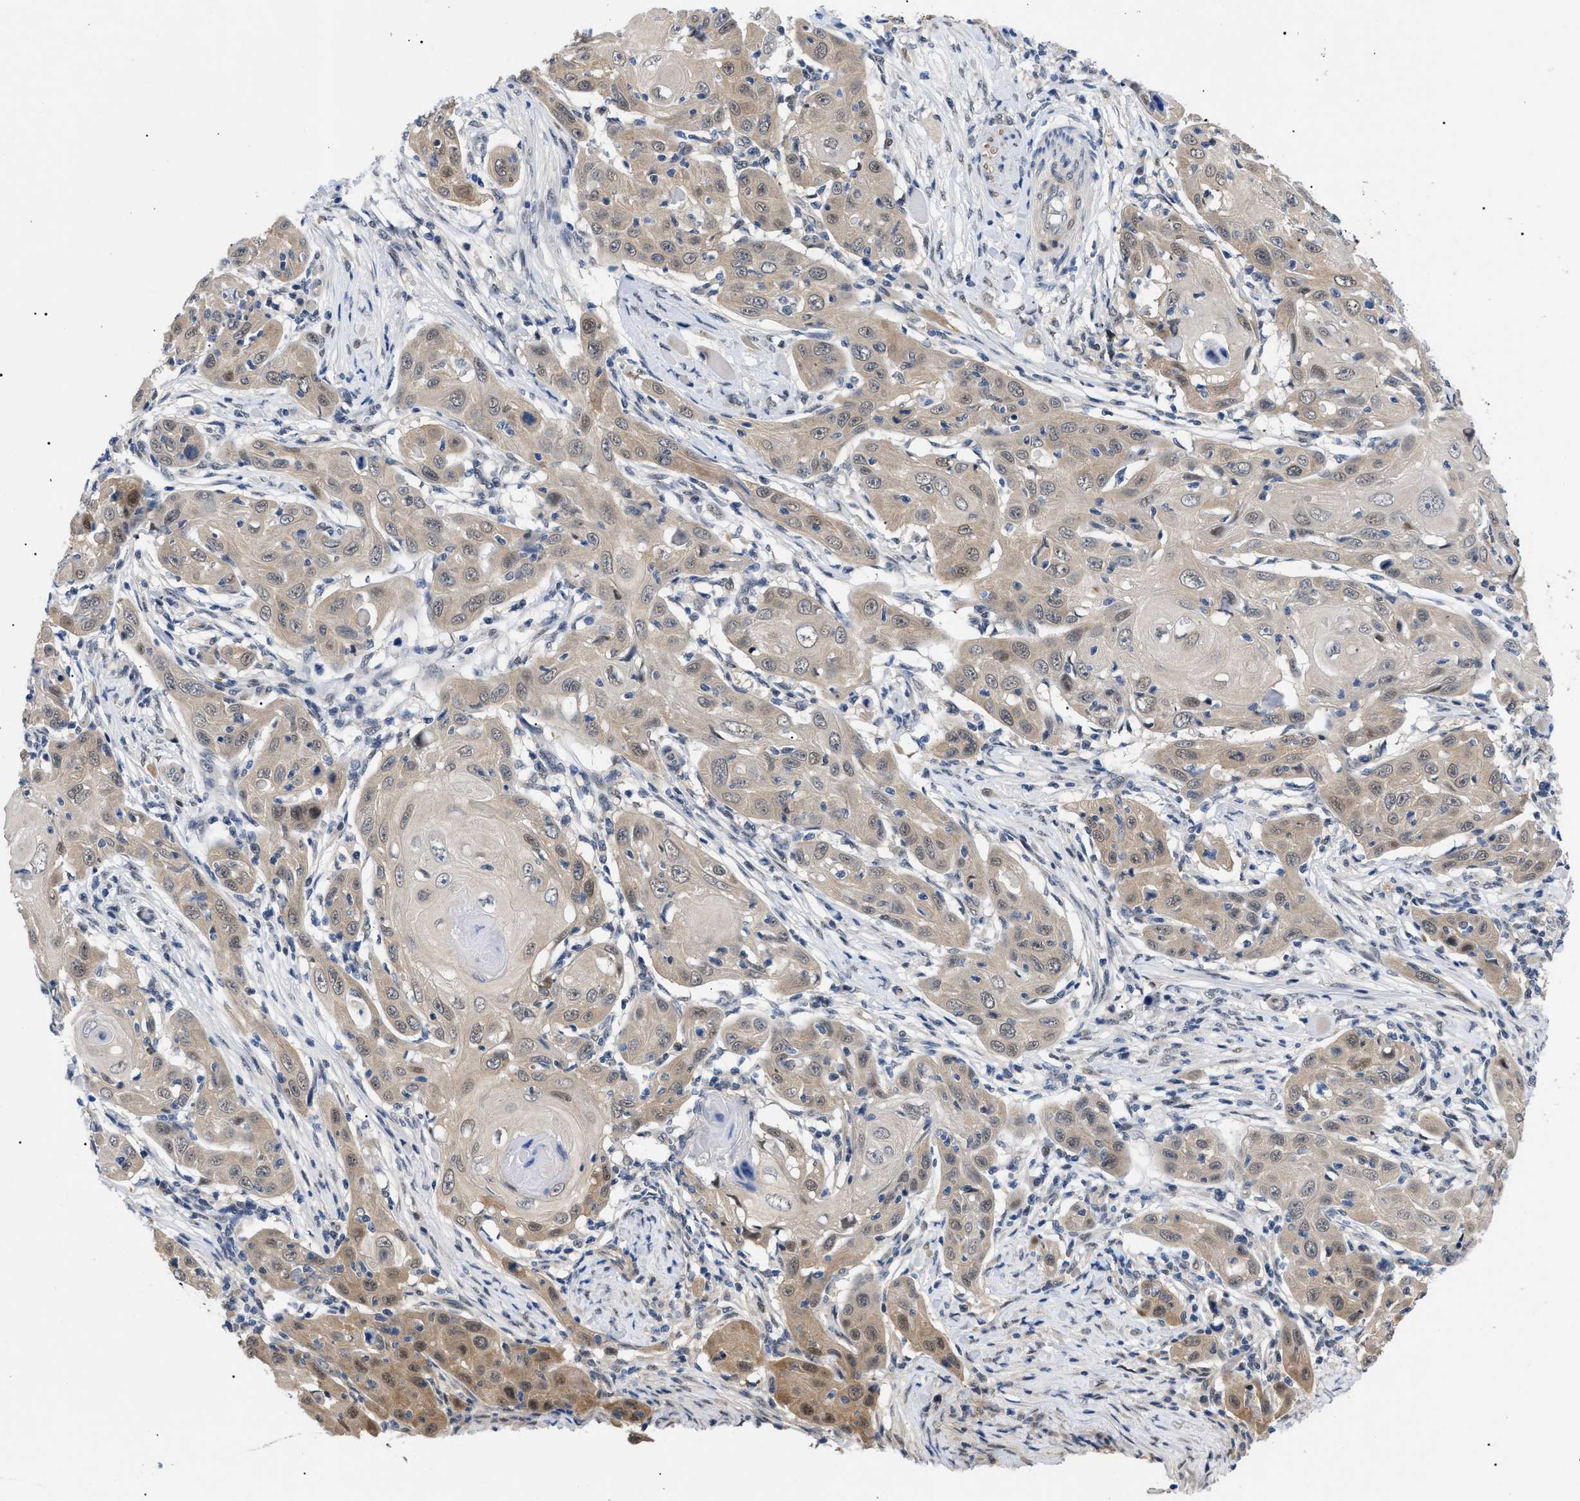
{"staining": {"intensity": "moderate", "quantity": "25%-75%", "location": "cytoplasmic/membranous,nuclear"}, "tissue": "skin cancer", "cell_type": "Tumor cells", "image_type": "cancer", "snomed": [{"axis": "morphology", "description": "Squamous cell carcinoma, NOS"}, {"axis": "topography", "description": "Skin"}], "caption": "The image reveals immunohistochemical staining of squamous cell carcinoma (skin). There is moderate cytoplasmic/membranous and nuclear positivity is identified in about 25%-75% of tumor cells.", "gene": "GARRE1", "patient": {"sex": "female", "age": 88}}